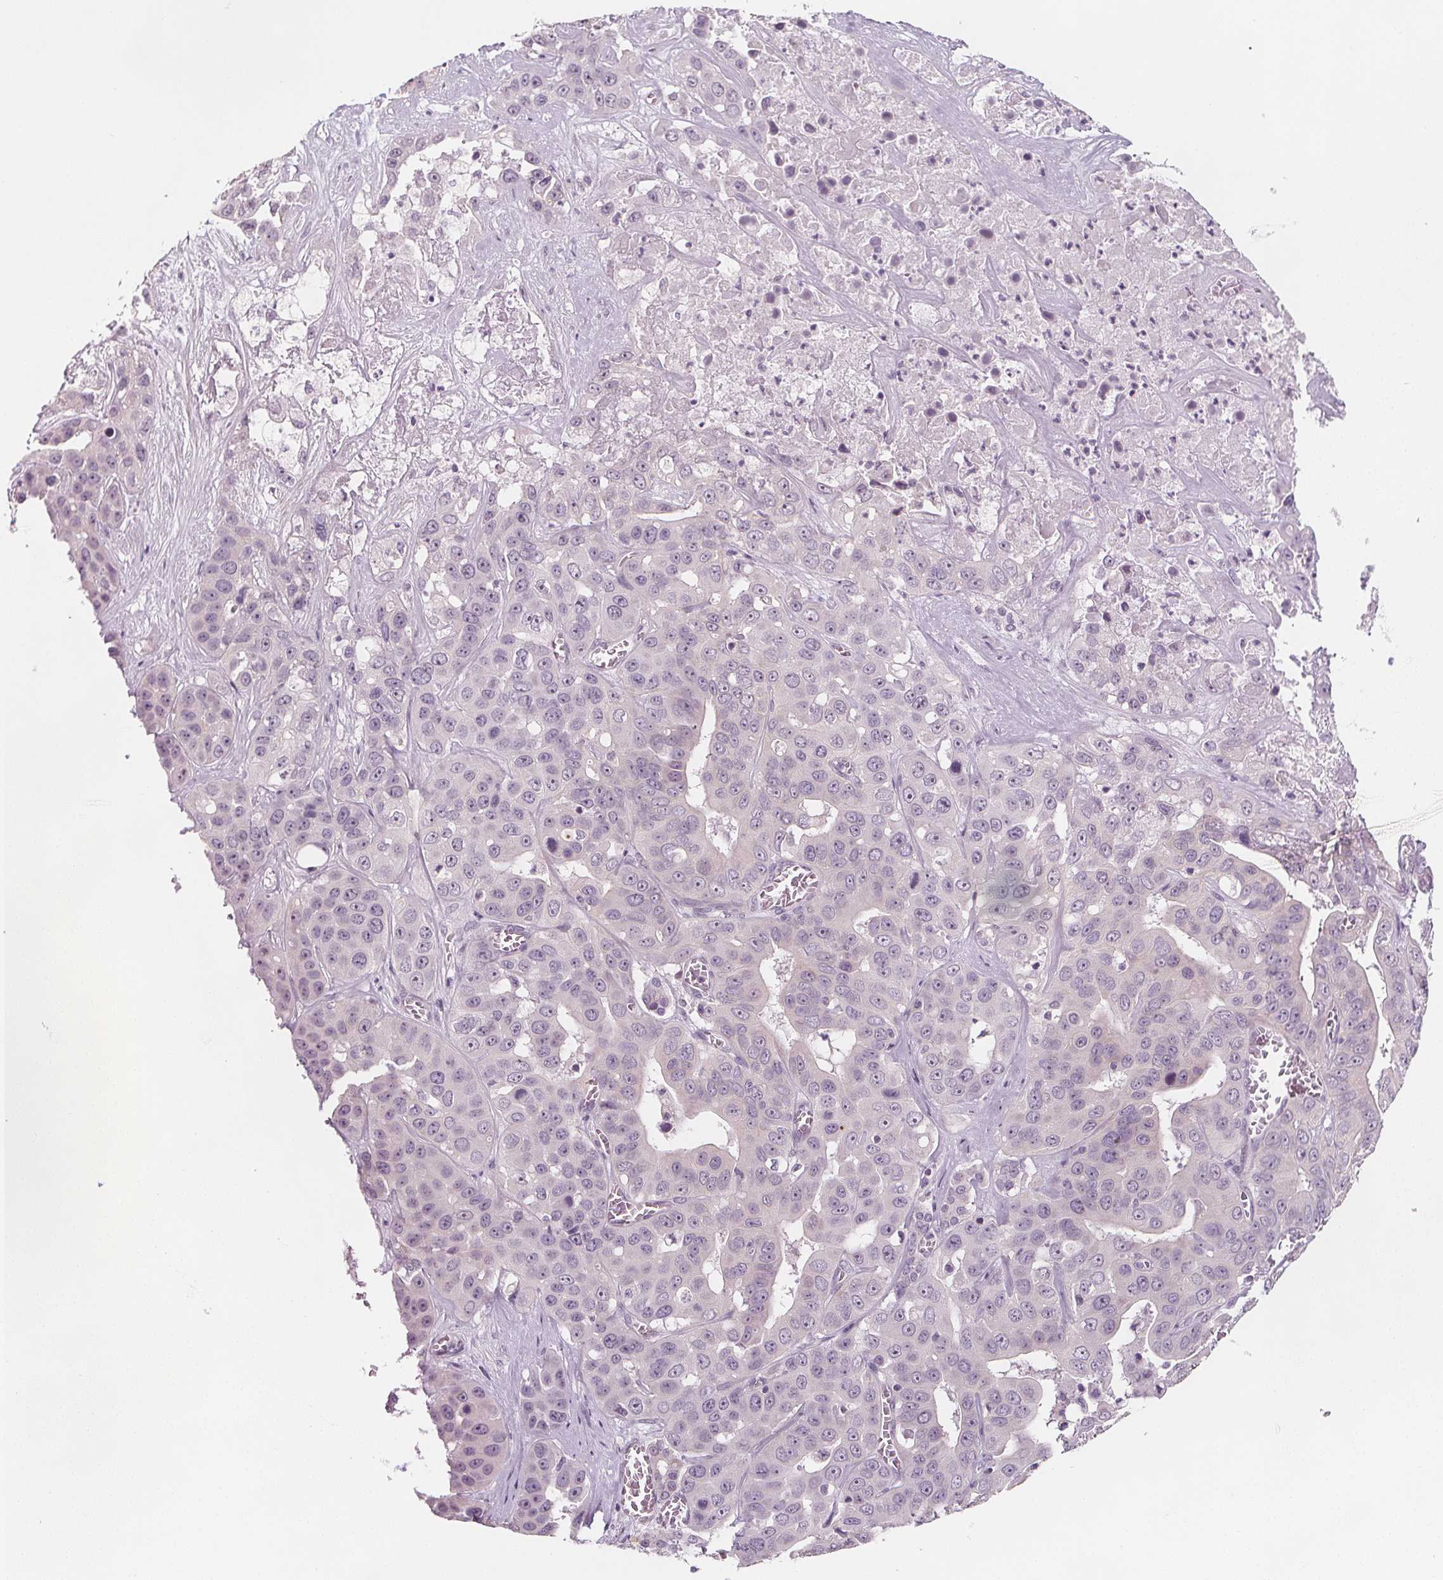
{"staining": {"intensity": "negative", "quantity": "none", "location": "none"}, "tissue": "liver cancer", "cell_type": "Tumor cells", "image_type": "cancer", "snomed": [{"axis": "morphology", "description": "Cholangiocarcinoma"}, {"axis": "topography", "description": "Liver"}], "caption": "The photomicrograph exhibits no significant expression in tumor cells of liver cancer (cholangiocarcinoma).", "gene": "C1orf167", "patient": {"sex": "female", "age": 52}}